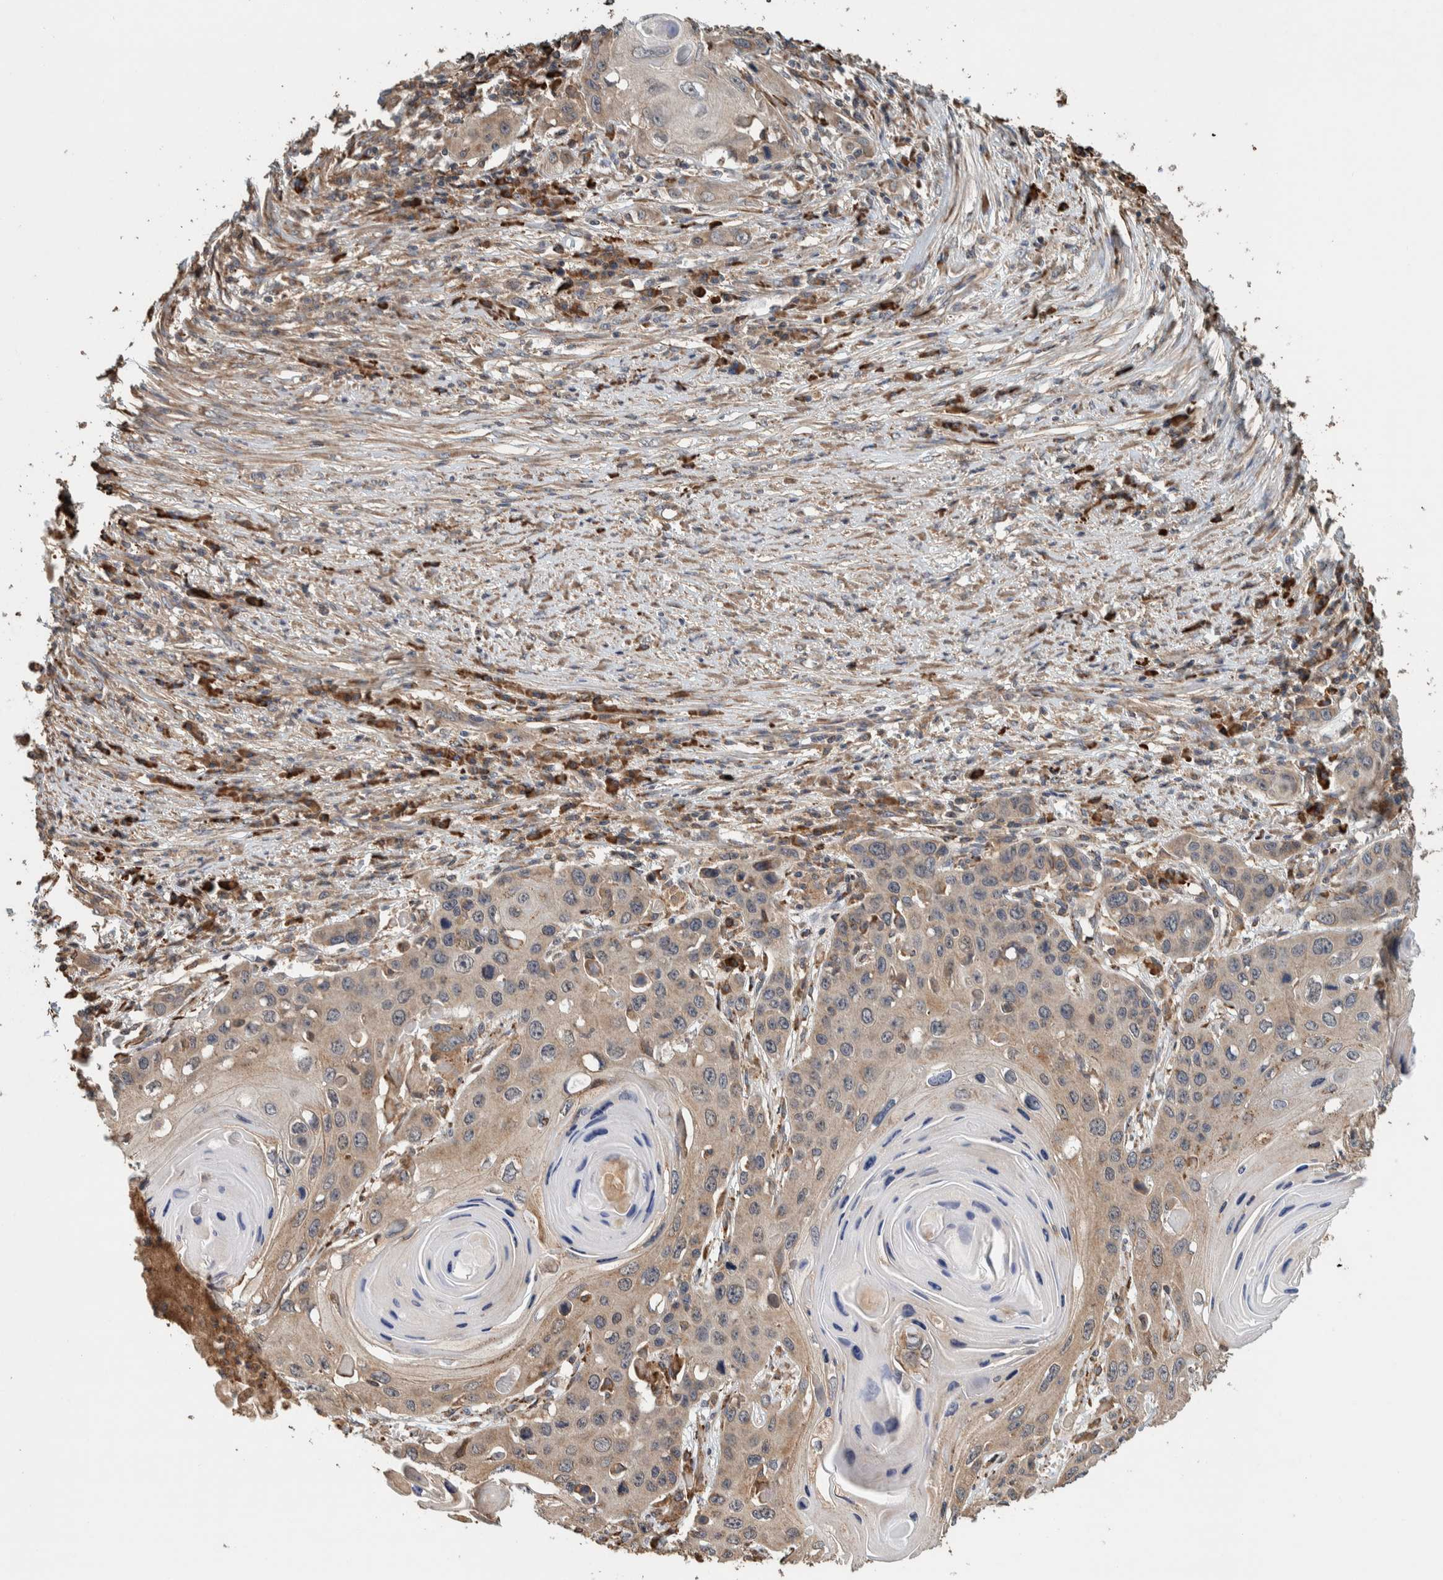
{"staining": {"intensity": "weak", "quantity": ">75%", "location": "cytoplasmic/membranous"}, "tissue": "skin cancer", "cell_type": "Tumor cells", "image_type": "cancer", "snomed": [{"axis": "morphology", "description": "Squamous cell carcinoma, NOS"}, {"axis": "topography", "description": "Skin"}], "caption": "High-magnification brightfield microscopy of squamous cell carcinoma (skin) stained with DAB (3,3'-diaminobenzidine) (brown) and counterstained with hematoxylin (blue). tumor cells exhibit weak cytoplasmic/membranous positivity is identified in about>75% of cells.", "gene": "PLA2G3", "patient": {"sex": "male", "age": 55}}